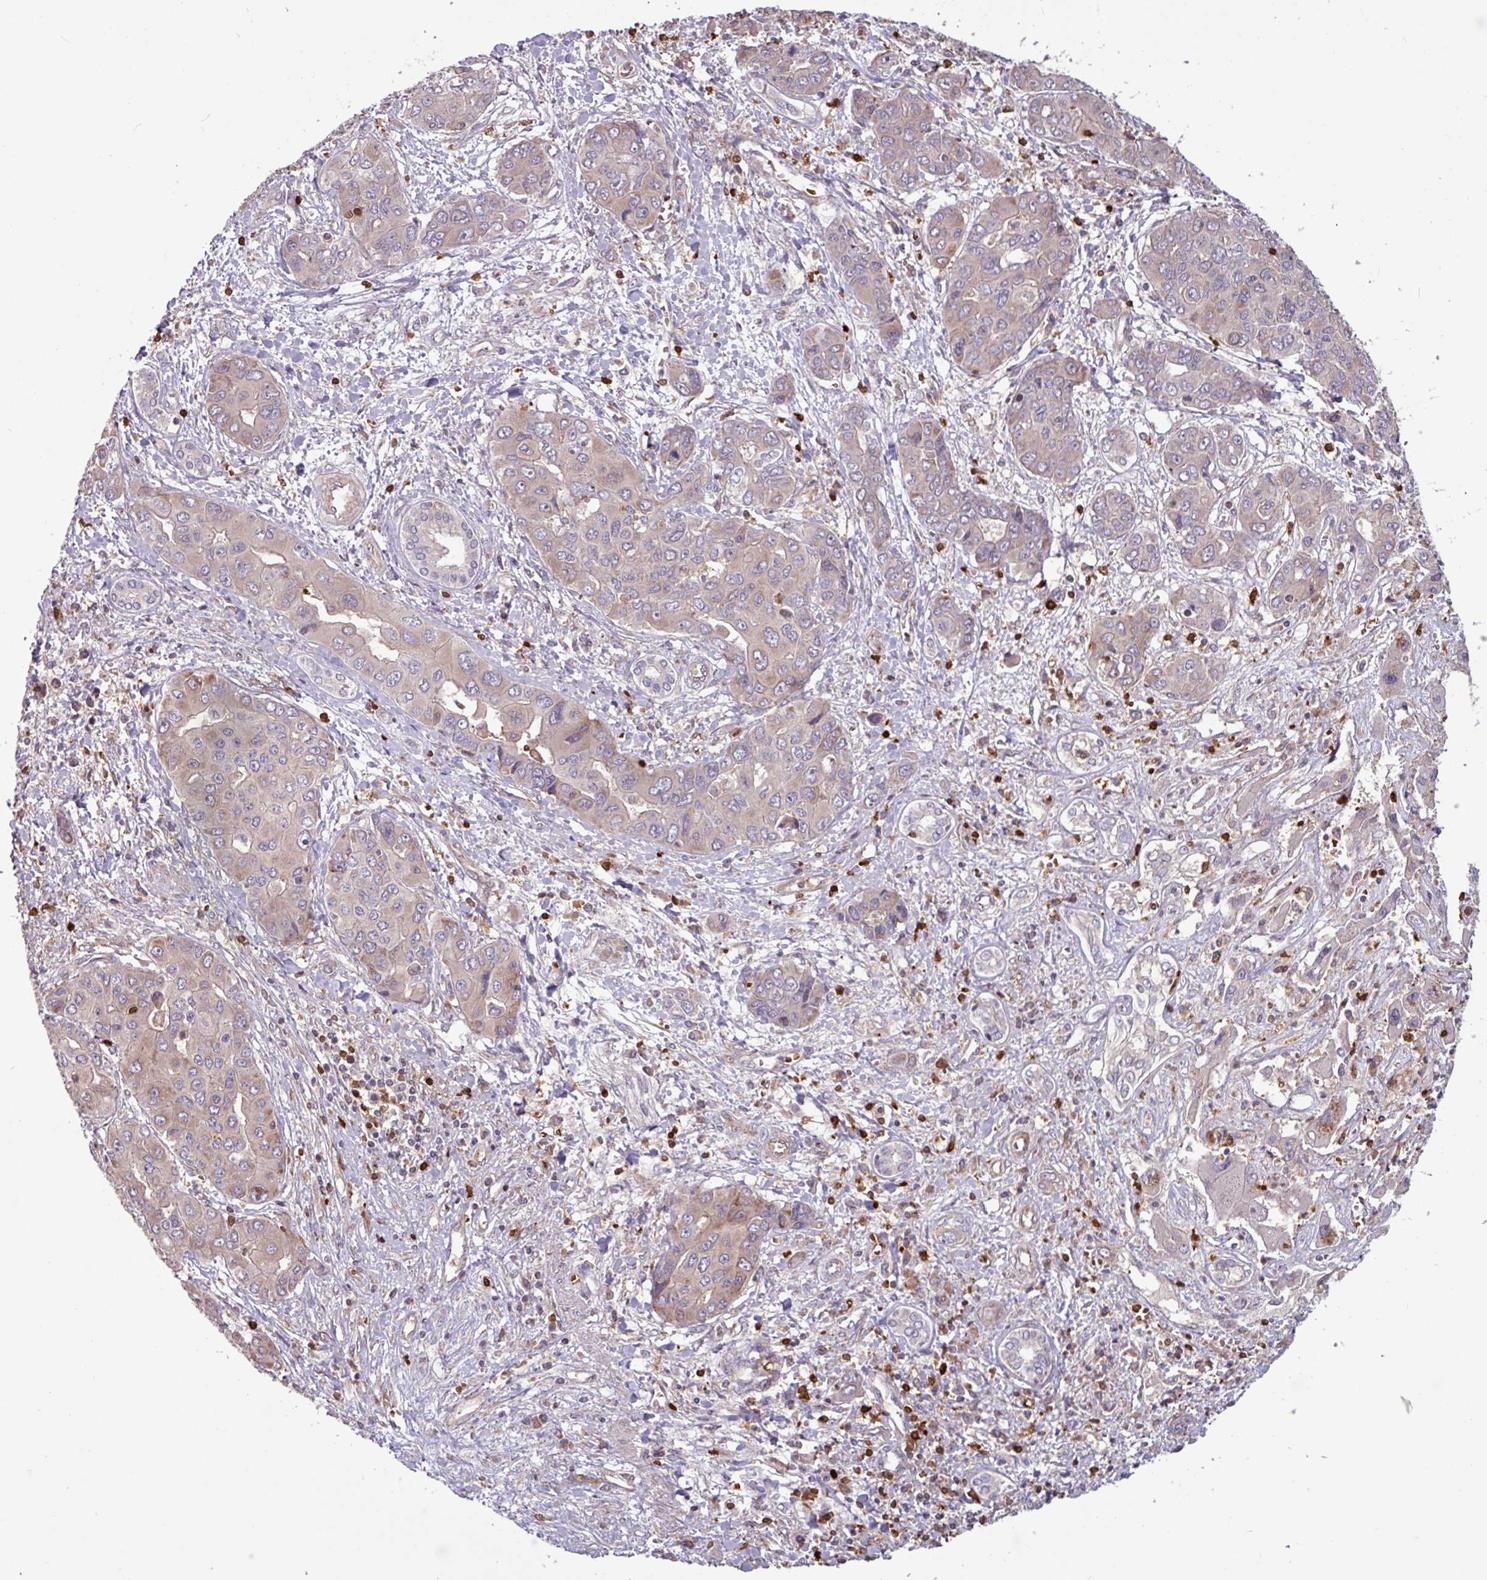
{"staining": {"intensity": "weak", "quantity": "<25%", "location": "cytoplasmic/membranous"}, "tissue": "liver cancer", "cell_type": "Tumor cells", "image_type": "cancer", "snomed": [{"axis": "morphology", "description": "Cholangiocarcinoma"}, {"axis": "topography", "description": "Liver"}], "caption": "Histopathology image shows no protein positivity in tumor cells of liver cholangiocarcinoma tissue.", "gene": "SEC61G", "patient": {"sex": "male", "age": 67}}